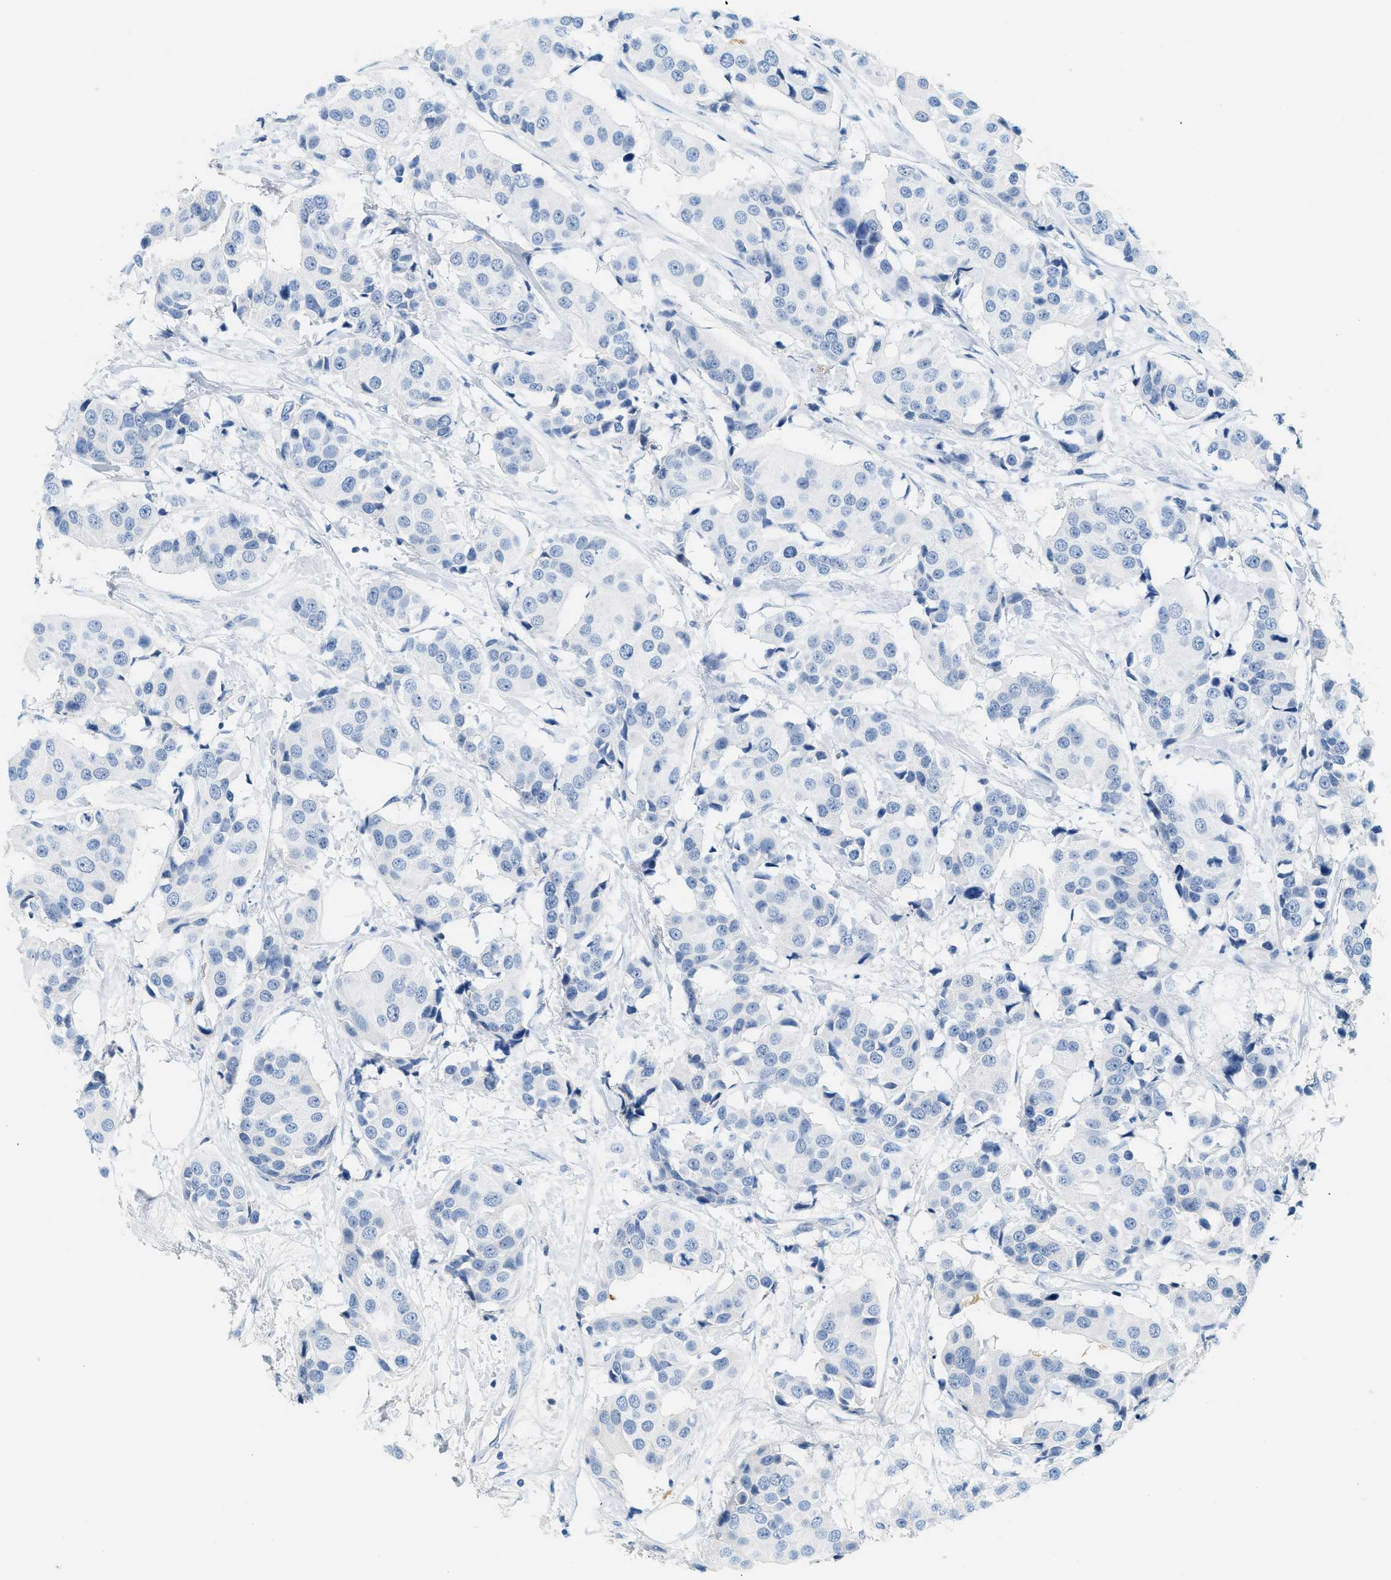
{"staining": {"intensity": "negative", "quantity": "none", "location": "none"}, "tissue": "breast cancer", "cell_type": "Tumor cells", "image_type": "cancer", "snomed": [{"axis": "morphology", "description": "Normal tissue, NOS"}, {"axis": "morphology", "description": "Duct carcinoma"}, {"axis": "topography", "description": "Breast"}], "caption": "Protein analysis of breast invasive ductal carcinoma exhibits no significant expression in tumor cells.", "gene": "LCN2", "patient": {"sex": "female", "age": 39}}